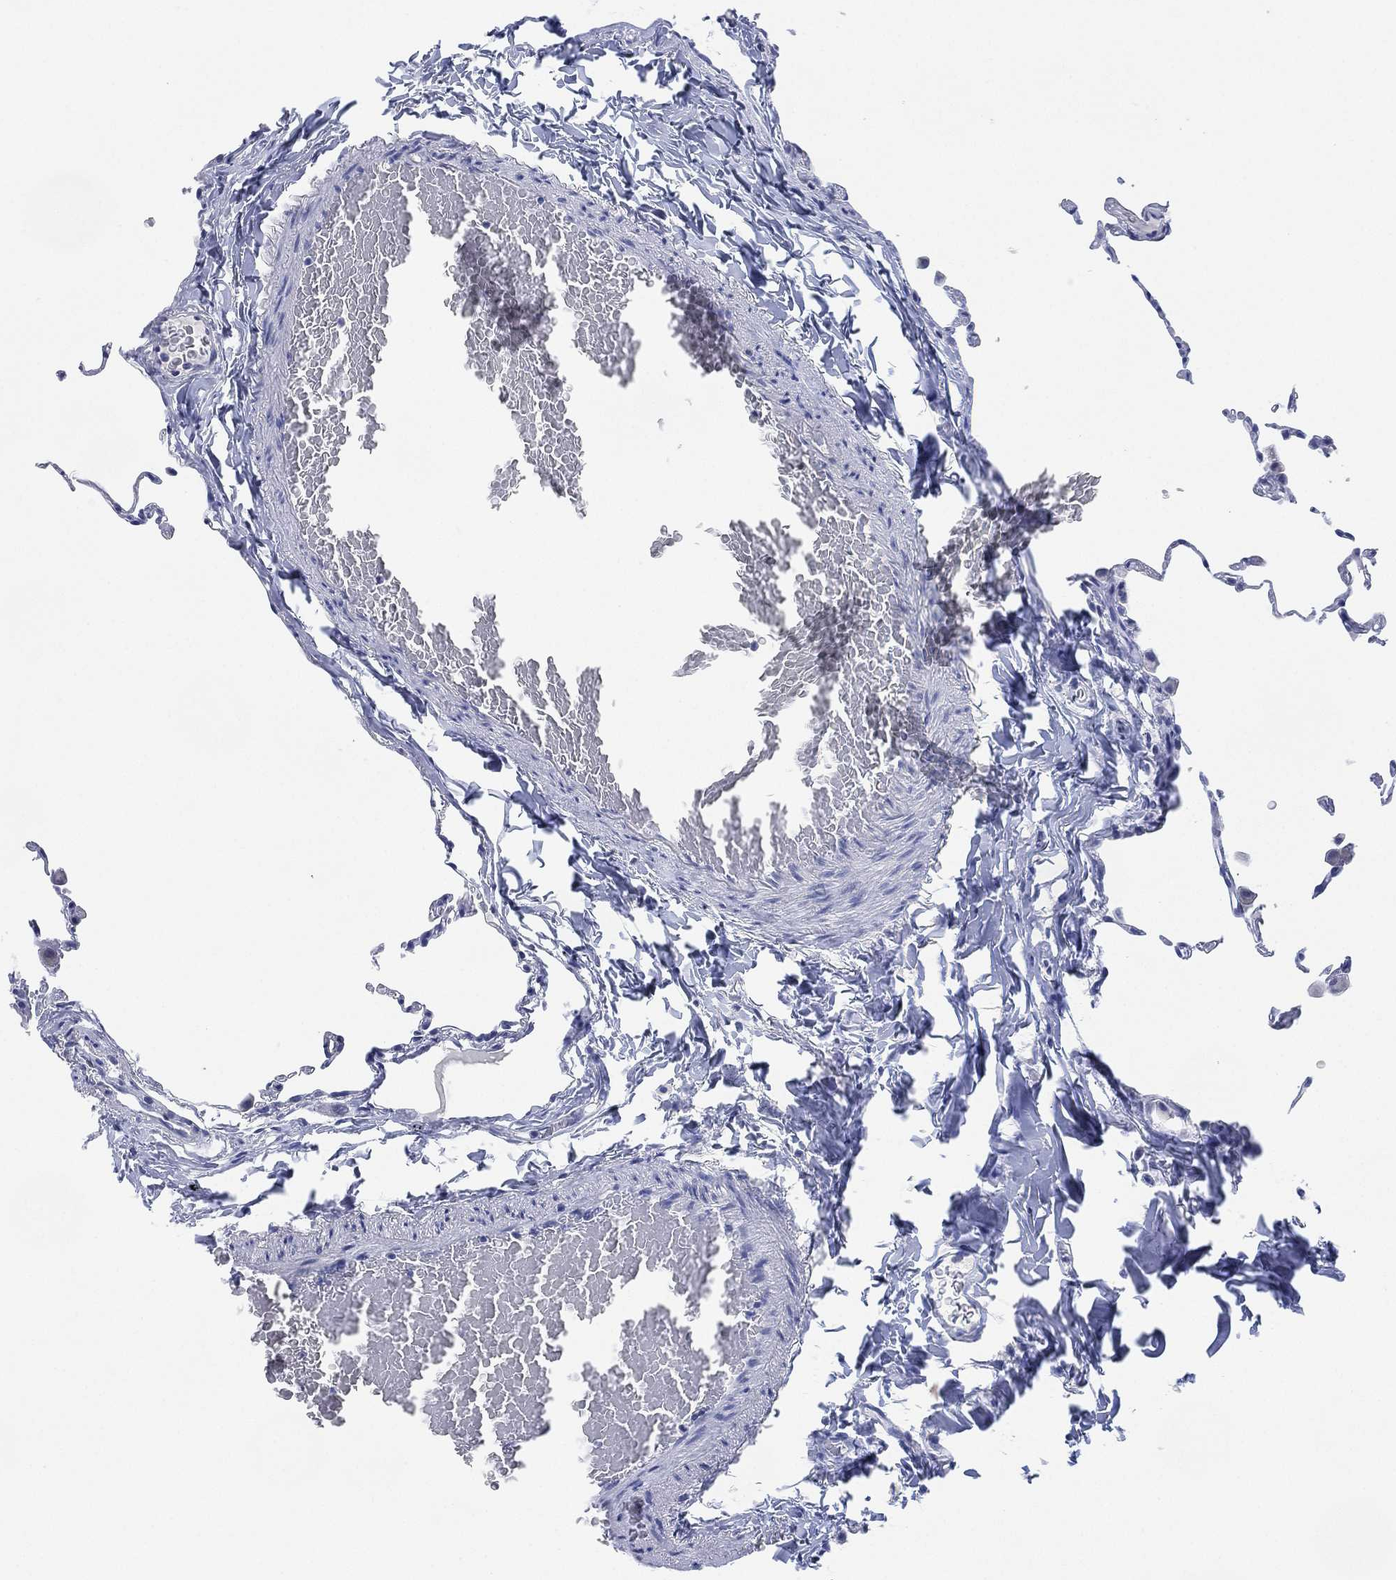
{"staining": {"intensity": "negative", "quantity": "none", "location": "none"}, "tissue": "lung", "cell_type": "Alveolar cells", "image_type": "normal", "snomed": [{"axis": "morphology", "description": "Normal tissue, NOS"}, {"axis": "topography", "description": "Lung"}], "caption": "Immunohistochemistry histopathology image of normal lung: human lung stained with DAB (3,3'-diaminobenzidine) displays no significant protein staining in alveolar cells.", "gene": "ADAD2", "patient": {"sex": "female", "age": 57}}